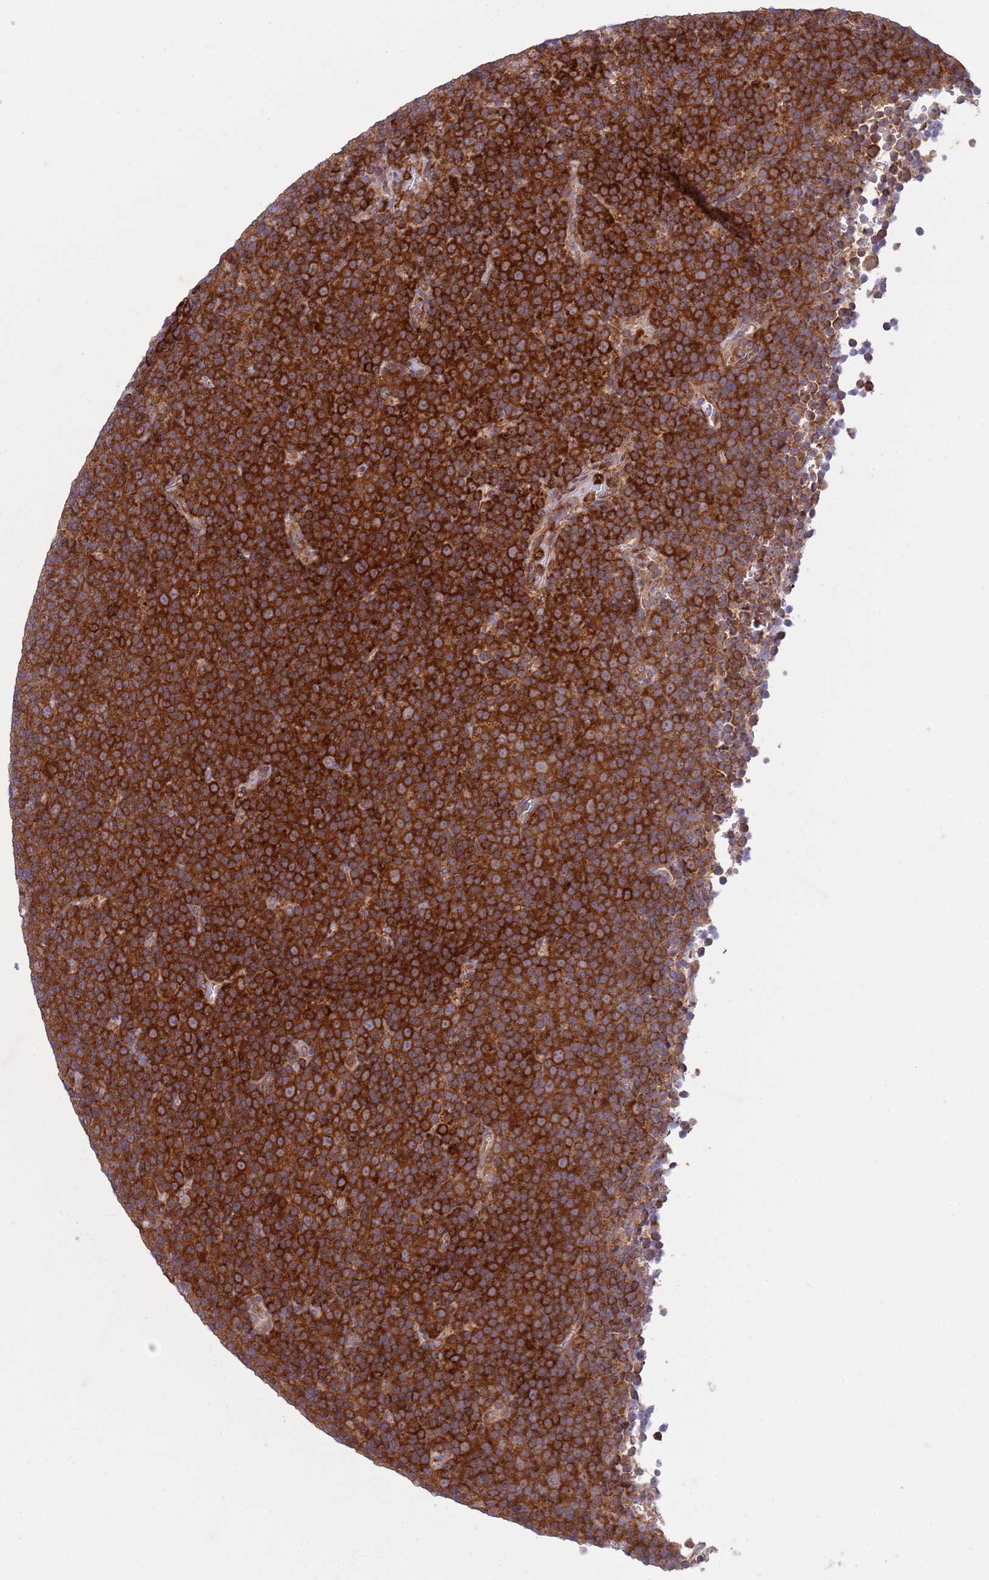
{"staining": {"intensity": "strong", "quantity": ">75%", "location": "cytoplasmic/membranous"}, "tissue": "lymphoma", "cell_type": "Tumor cells", "image_type": "cancer", "snomed": [{"axis": "morphology", "description": "Malignant lymphoma, non-Hodgkin's type, Low grade"}, {"axis": "topography", "description": "Lymph node"}], "caption": "Brown immunohistochemical staining in lymphoma shows strong cytoplasmic/membranous staining in about >75% of tumor cells.", "gene": "ZMYM5", "patient": {"sex": "female", "age": 67}}